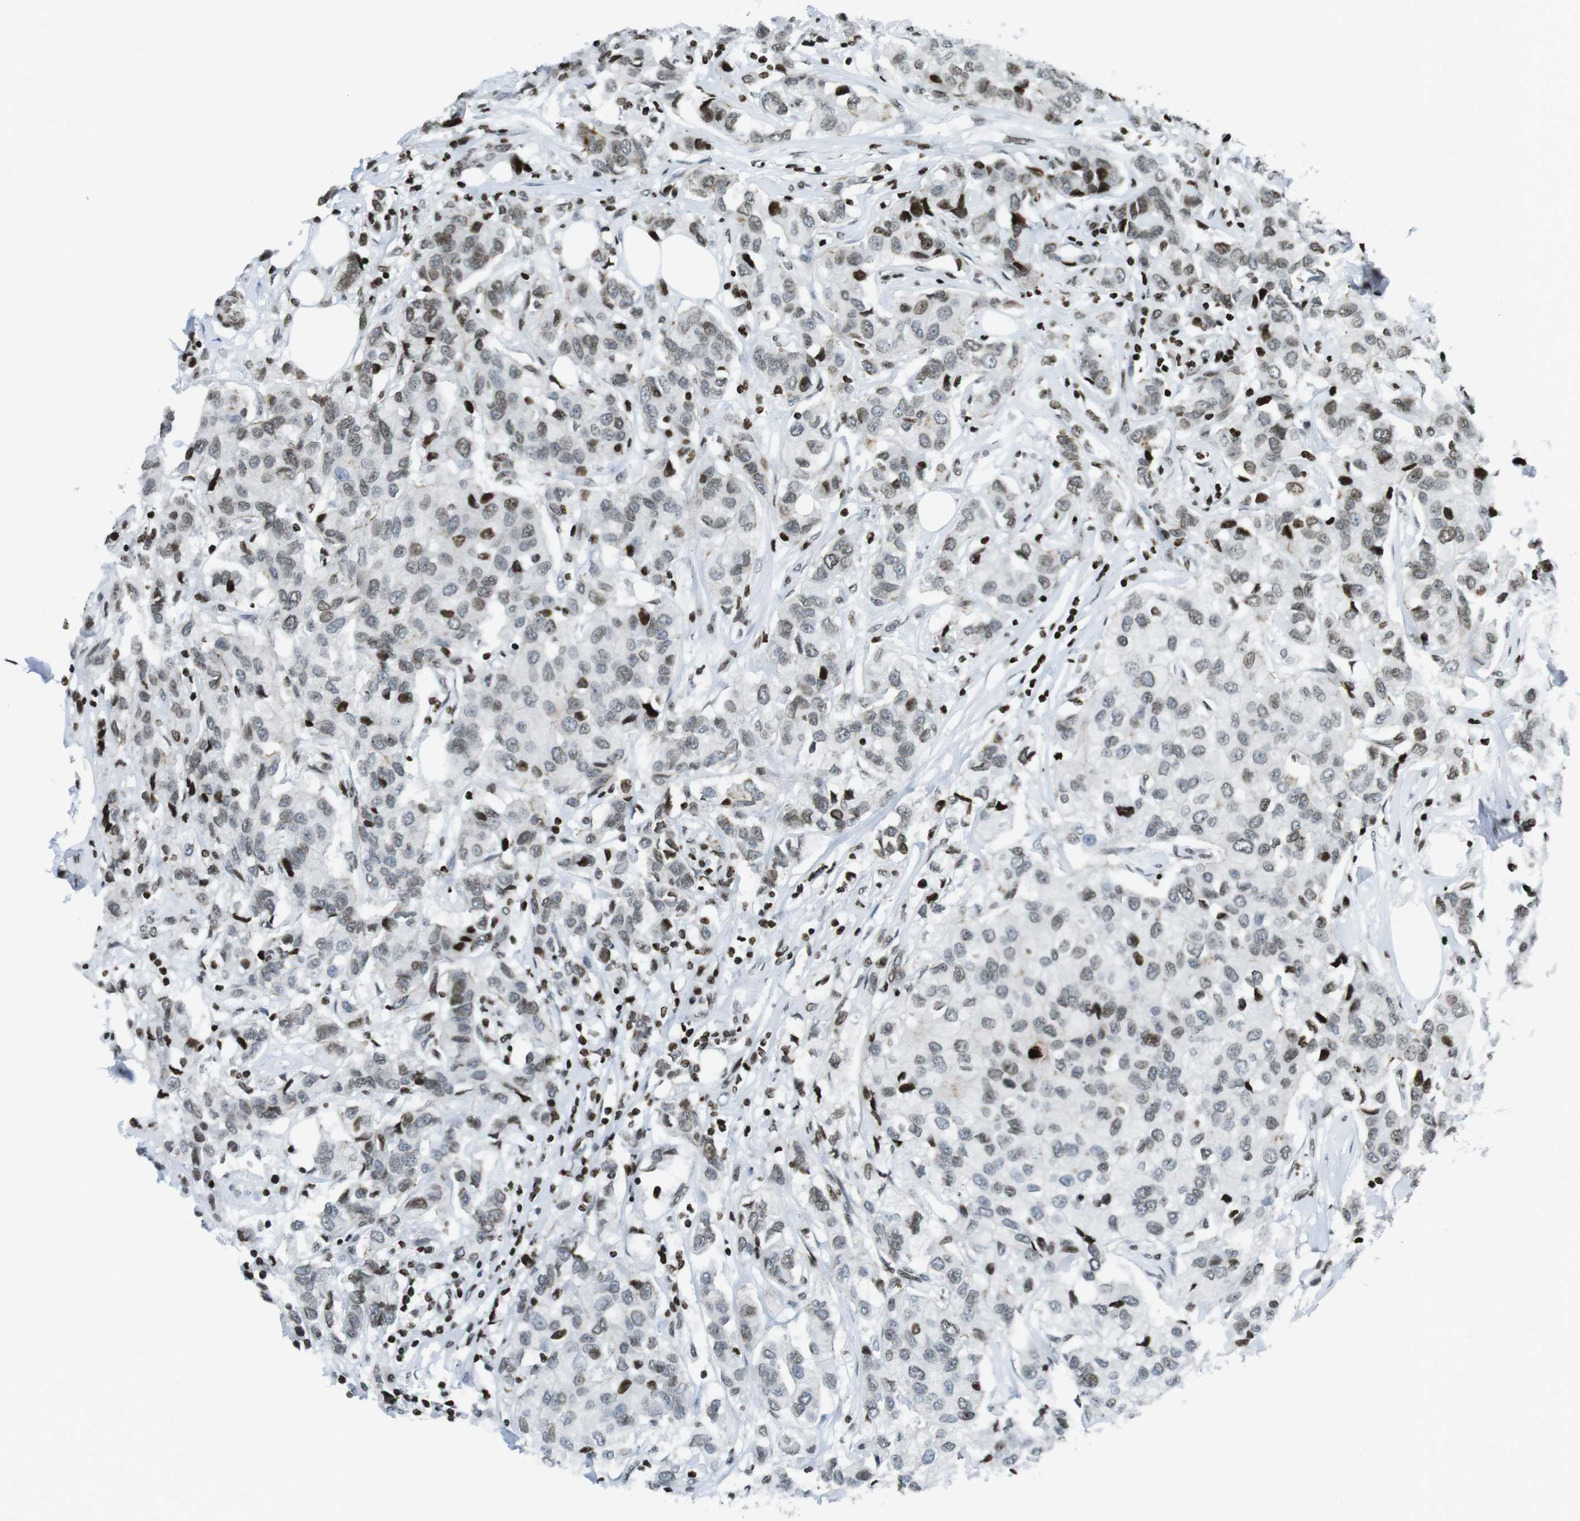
{"staining": {"intensity": "weak", "quantity": "25%-75%", "location": "nuclear"}, "tissue": "breast cancer", "cell_type": "Tumor cells", "image_type": "cancer", "snomed": [{"axis": "morphology", "description": "Duct carcinoma"}, {"axis": "topography", "description": "Breast"}], "caption": "Breast cancer (invasive ductal carcinoma) tissue demonstrates weak nuclear positivity in about 25%-75% of tumor cells, visualized by immunohistochemistry.", "gene": "H2AC8", "patient": {"sex": "female", "age": 80}}